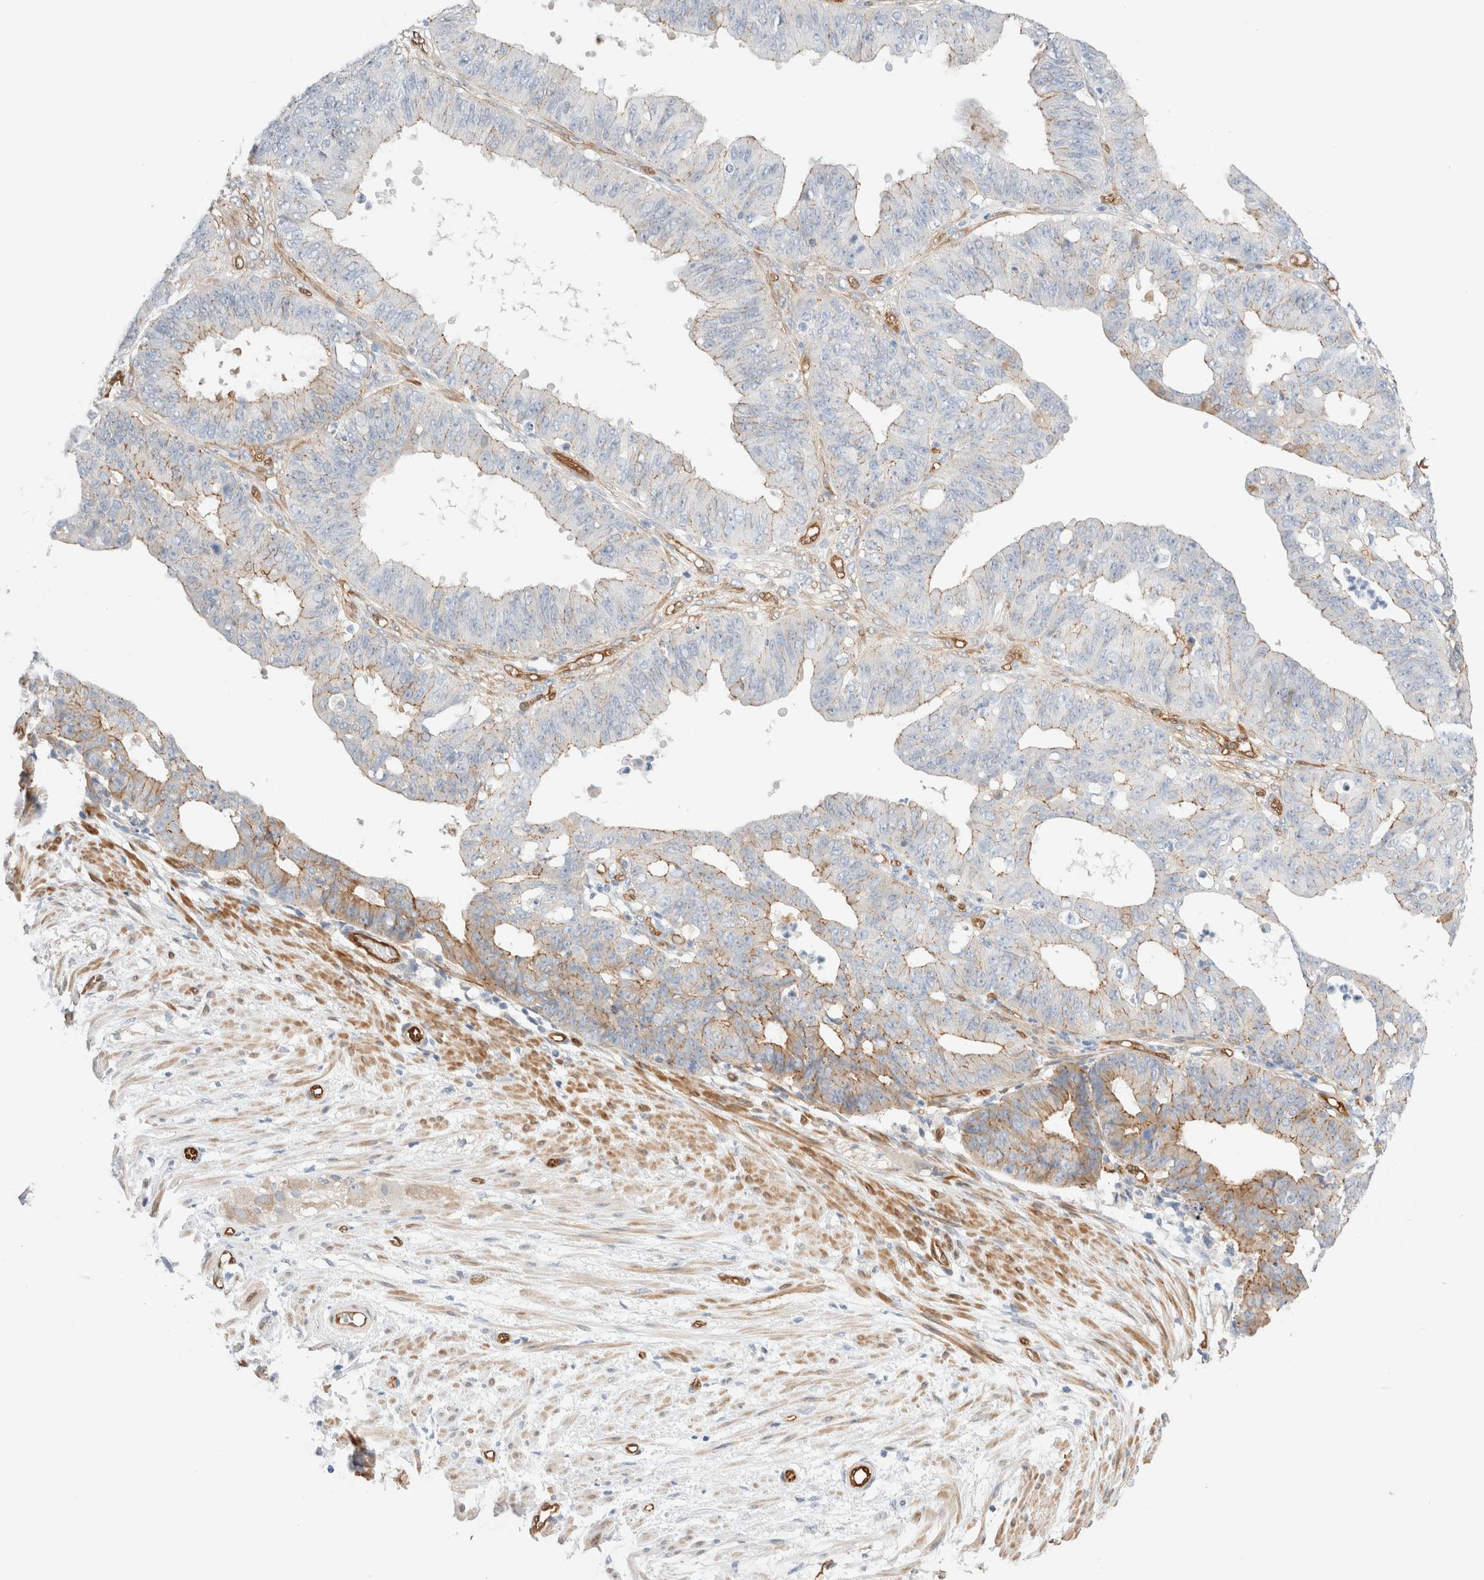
{"staining": {"intensity": "moderate", "quantity": "25%-75%", "location": "cytoplasmic/membranous"}, "tissue": "ovarian cancer", "cell_type": "Tumor cells", "image_type": "cancer", "snomed": [{"axis": "morphology", "description": "Carcinoma, endometroid"}, {"axis": "topography", "description": "Ovary"}], "caption": "Ovarian cancer stained with IHC displays moderate cytoplasmic/membranous expression in approximately 25%-75% of tumor cells. (DAB (3,3'-diaminobenzidine) IHC with brightfield microscopy, high magnification).", "gene": "LMCD1", "patient": {"sex": "female", "age": 42}}